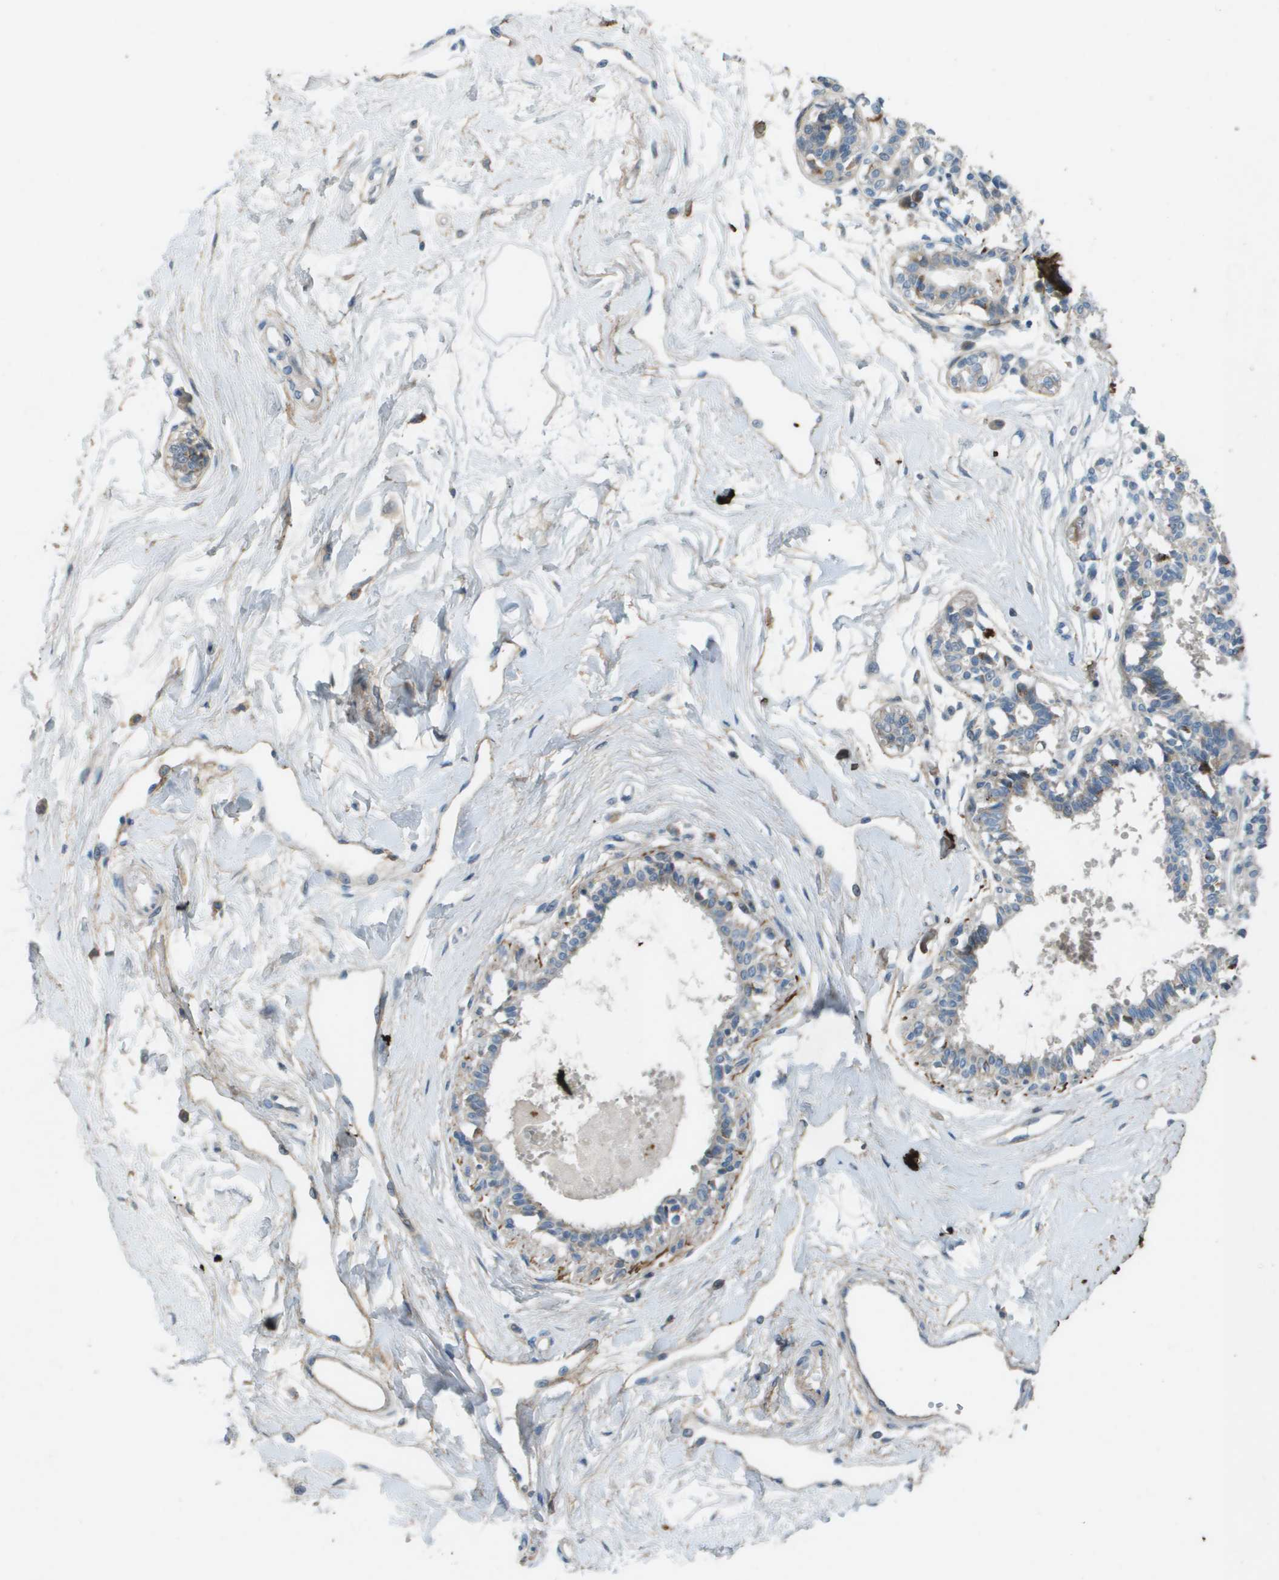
{"staining": {"intensity": "negative", "quantity": "none", "location": "none"}, "tissue": "breast", "cell_type": "Adipocytes", "image_type": "normal", "snomed": [{"axis": "morphology", "description": "Normal tissue, NOS"}, {"axis": "topography", "description": "Breast"}], "caption": "Immunohistochemistry image of unremarkable breast stained for a protein (brown), which reveals no staining in adipocytes. Nuclei are stained in blue.", "gene": "GALNT6", "patient": {"sex": "female", "age": 45}}